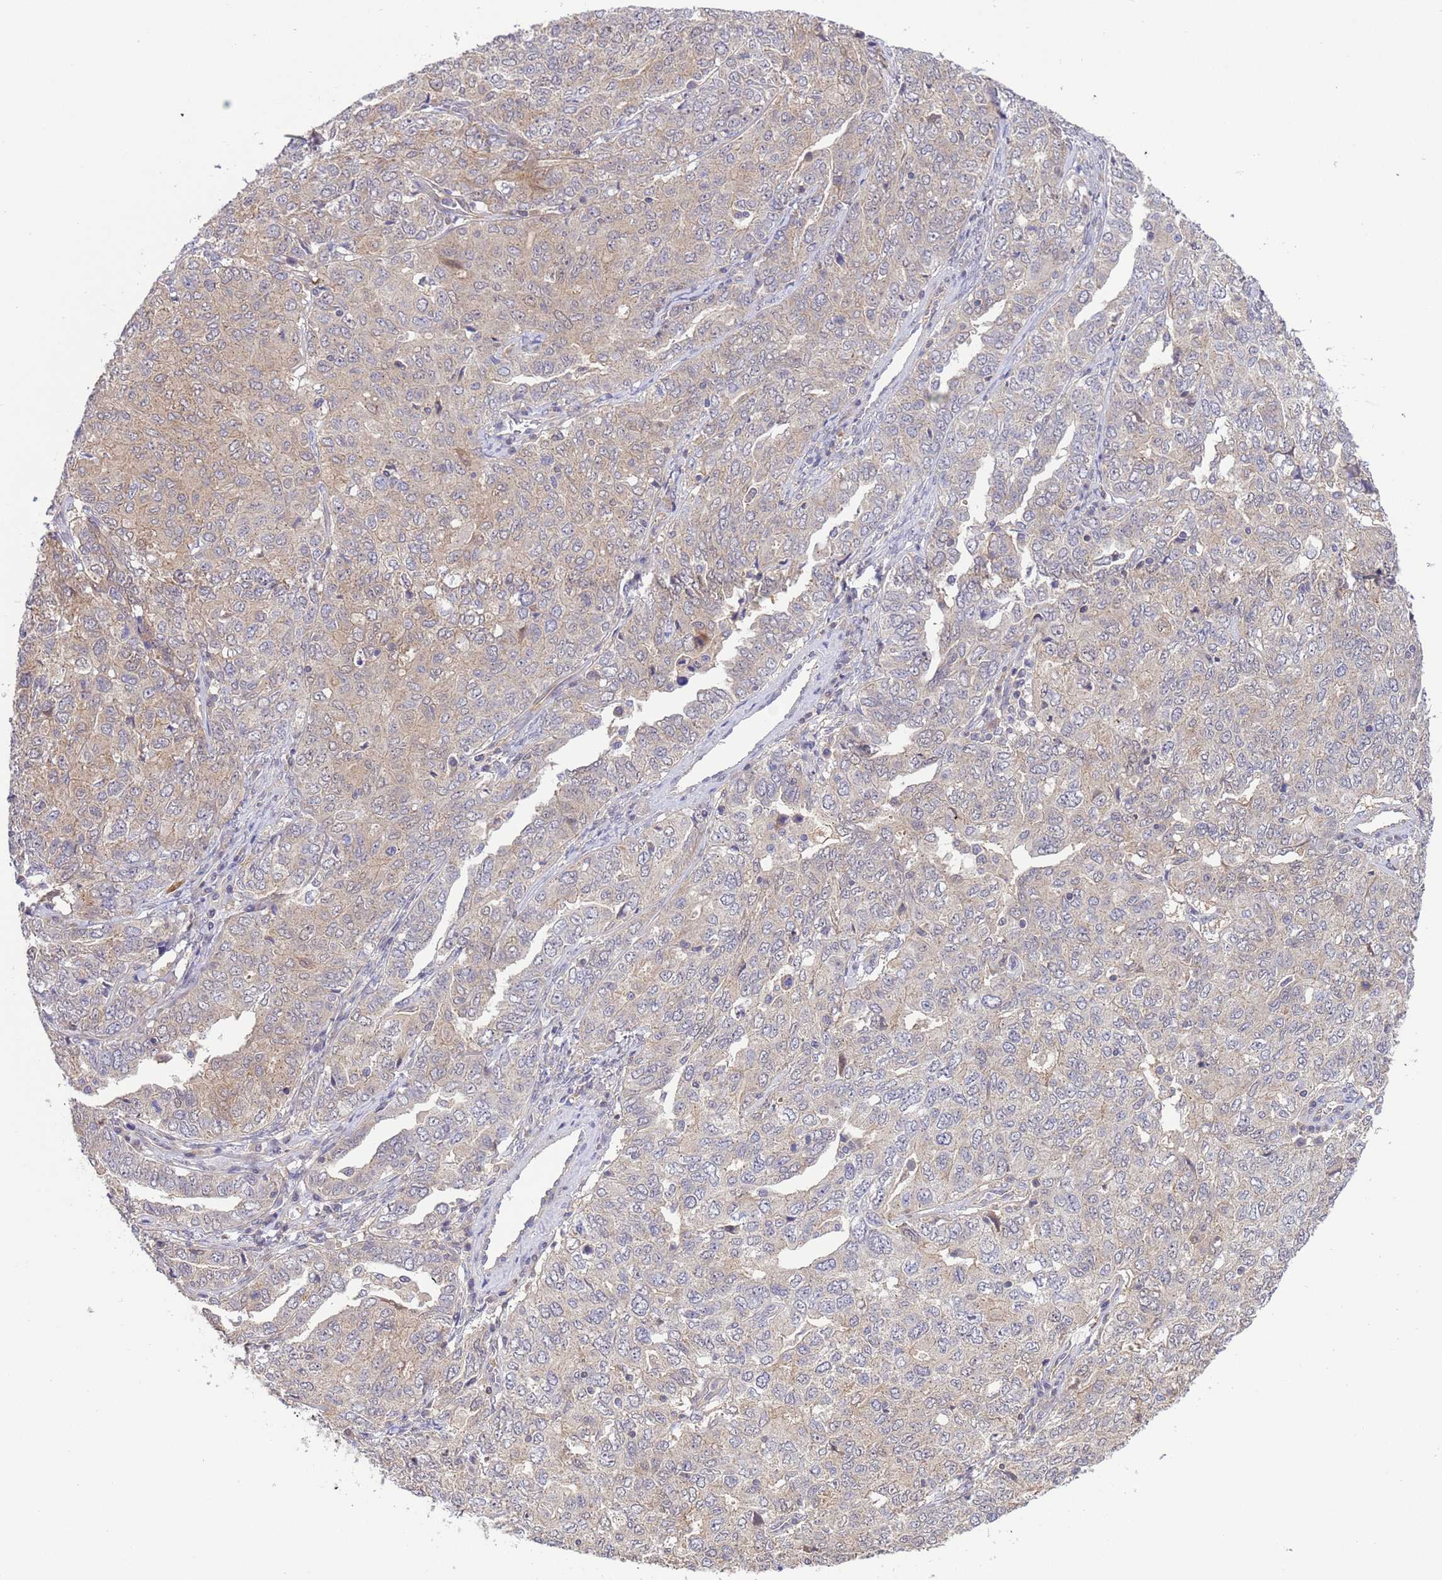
{"staining": {"intensity": "weak", "quantity": "<25%", "location": "cytoplasmic/membranous"}, "tissue": "ovarian cancer", "cell_type": "Tumor cells", "image_type": "cancer", "snomed": [{"axis": "morphology", "description": "Carcinoma, endometroid"}, {"axis": "topography", "description": "Ovary"}], "caption": "The image exhibits no significant staining in tumor cells of ovarian cancer. (DAB (3,3'-diaminobenzidine) immunohistochemistry, high magnification).", "gene": "GJA10", "patient": {"sex": "female", "age": 62}}